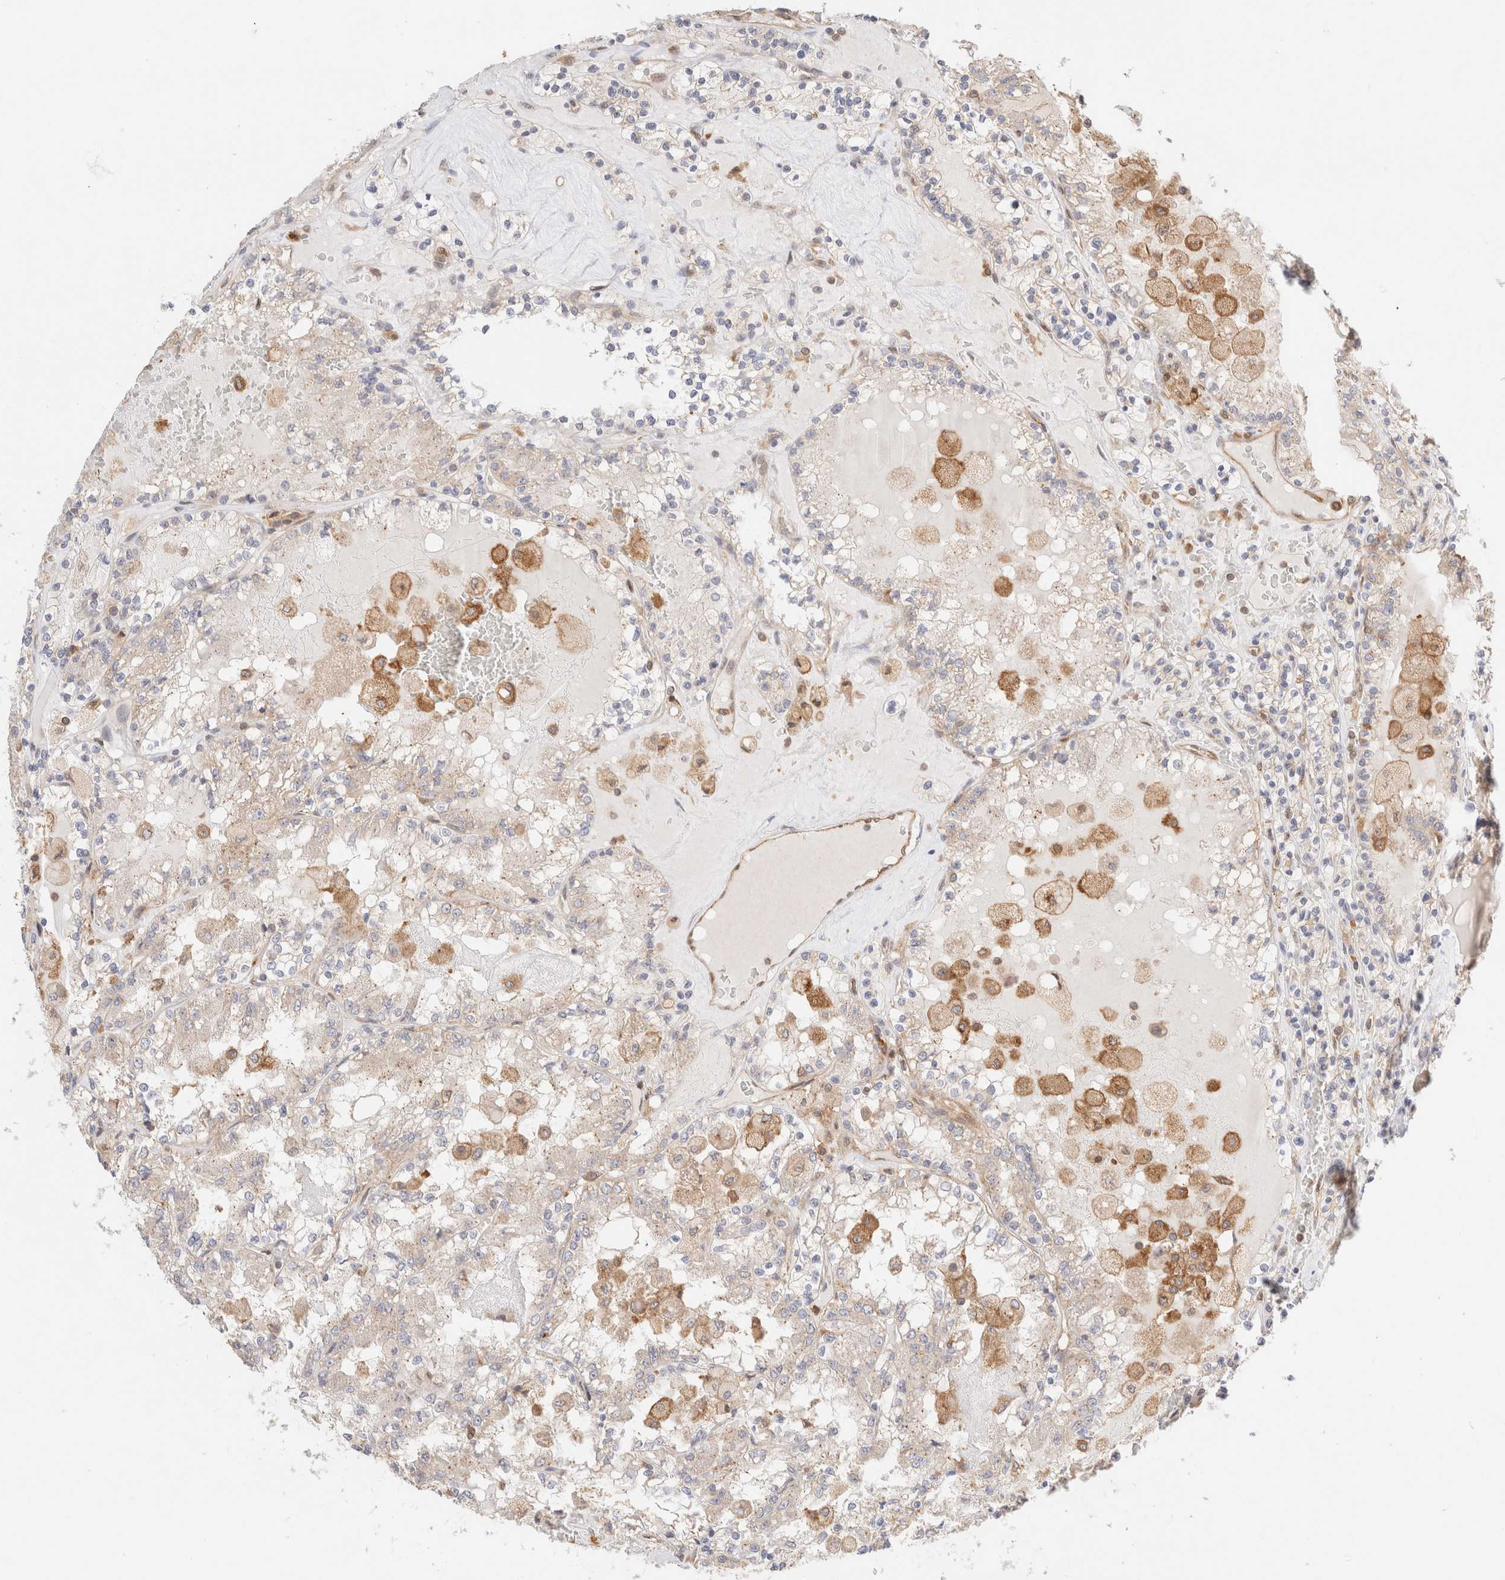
{"staining": {"intensity": "weak", "quantity": "<25%", "location": "cytoplasmic/membranous"}, "tissue": "renal cancer", "cell_type": "Tumor cells", "image_type": "cancer", "snomed": [{"axis": "morphology", "description": "Adenocarcinoma, NOS"}, {"axis": "topography", "description": "Kidney"}], "caption": "The immunohistochemistry (IHC) micrograph has no significant expression in tumor cells of renal adenocarcinoma tissue.", "gene": "RABEP1", "patient": {"sex": "female", "age": 56}}